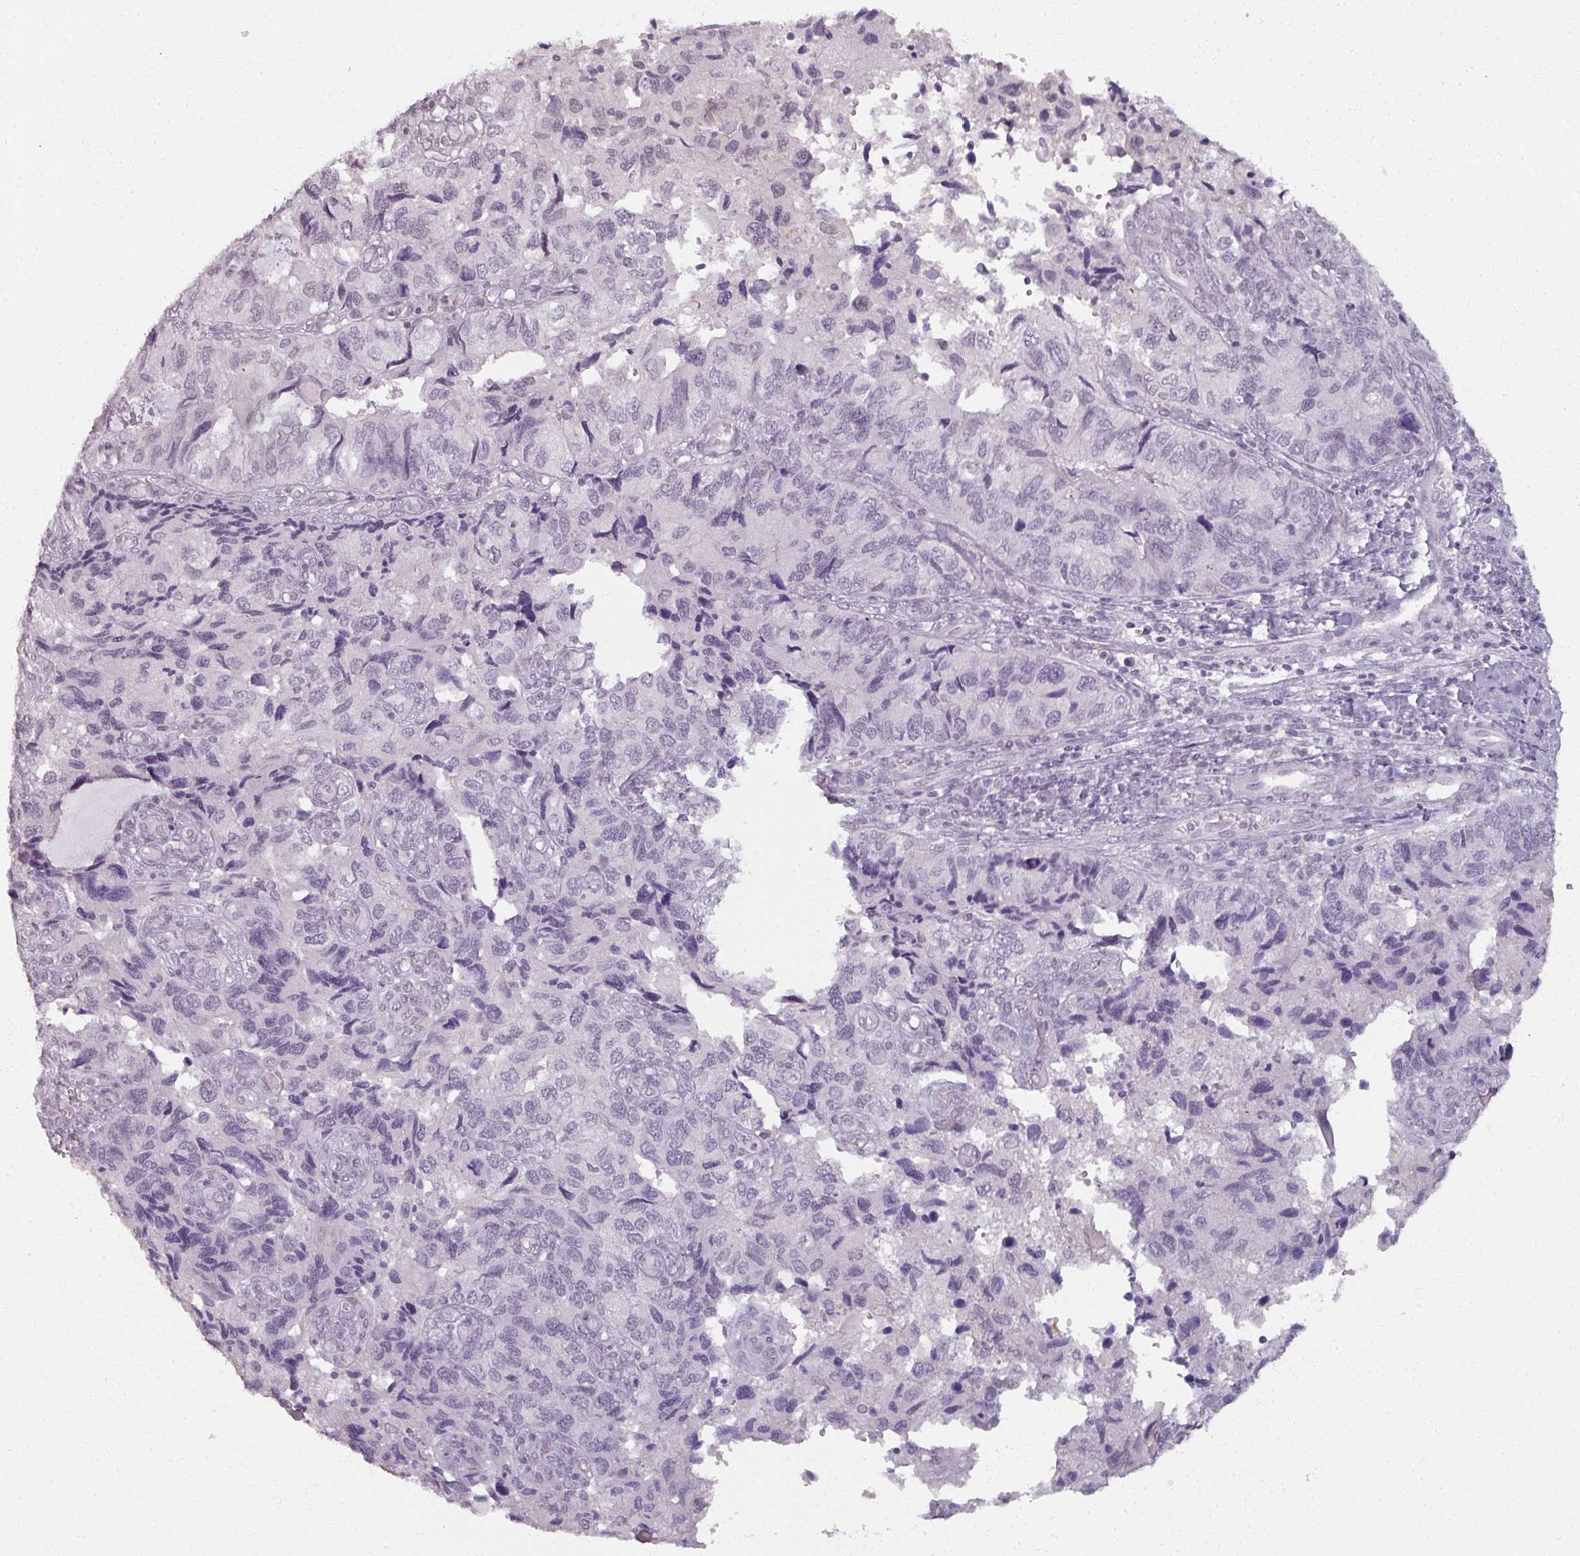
{"staining": {"intensity": "negative", "quantity": "none", "location": "none"}, "tissue": "endometrial cancer", "cell_type": "Tumor cells", "image_type": "cancer", "snomed": [{"axis": "morphology", "description": "Carcinoma, NOS"}, {"axis": "topography", "description": "Uterus"}], "caption": "An IHC micrograph of endometrial cancer is shown. There is no staining in tumor cells of endometrial cancer.", "gene": "RFPL2", "patient": {"sex": "female", "age": 76}}